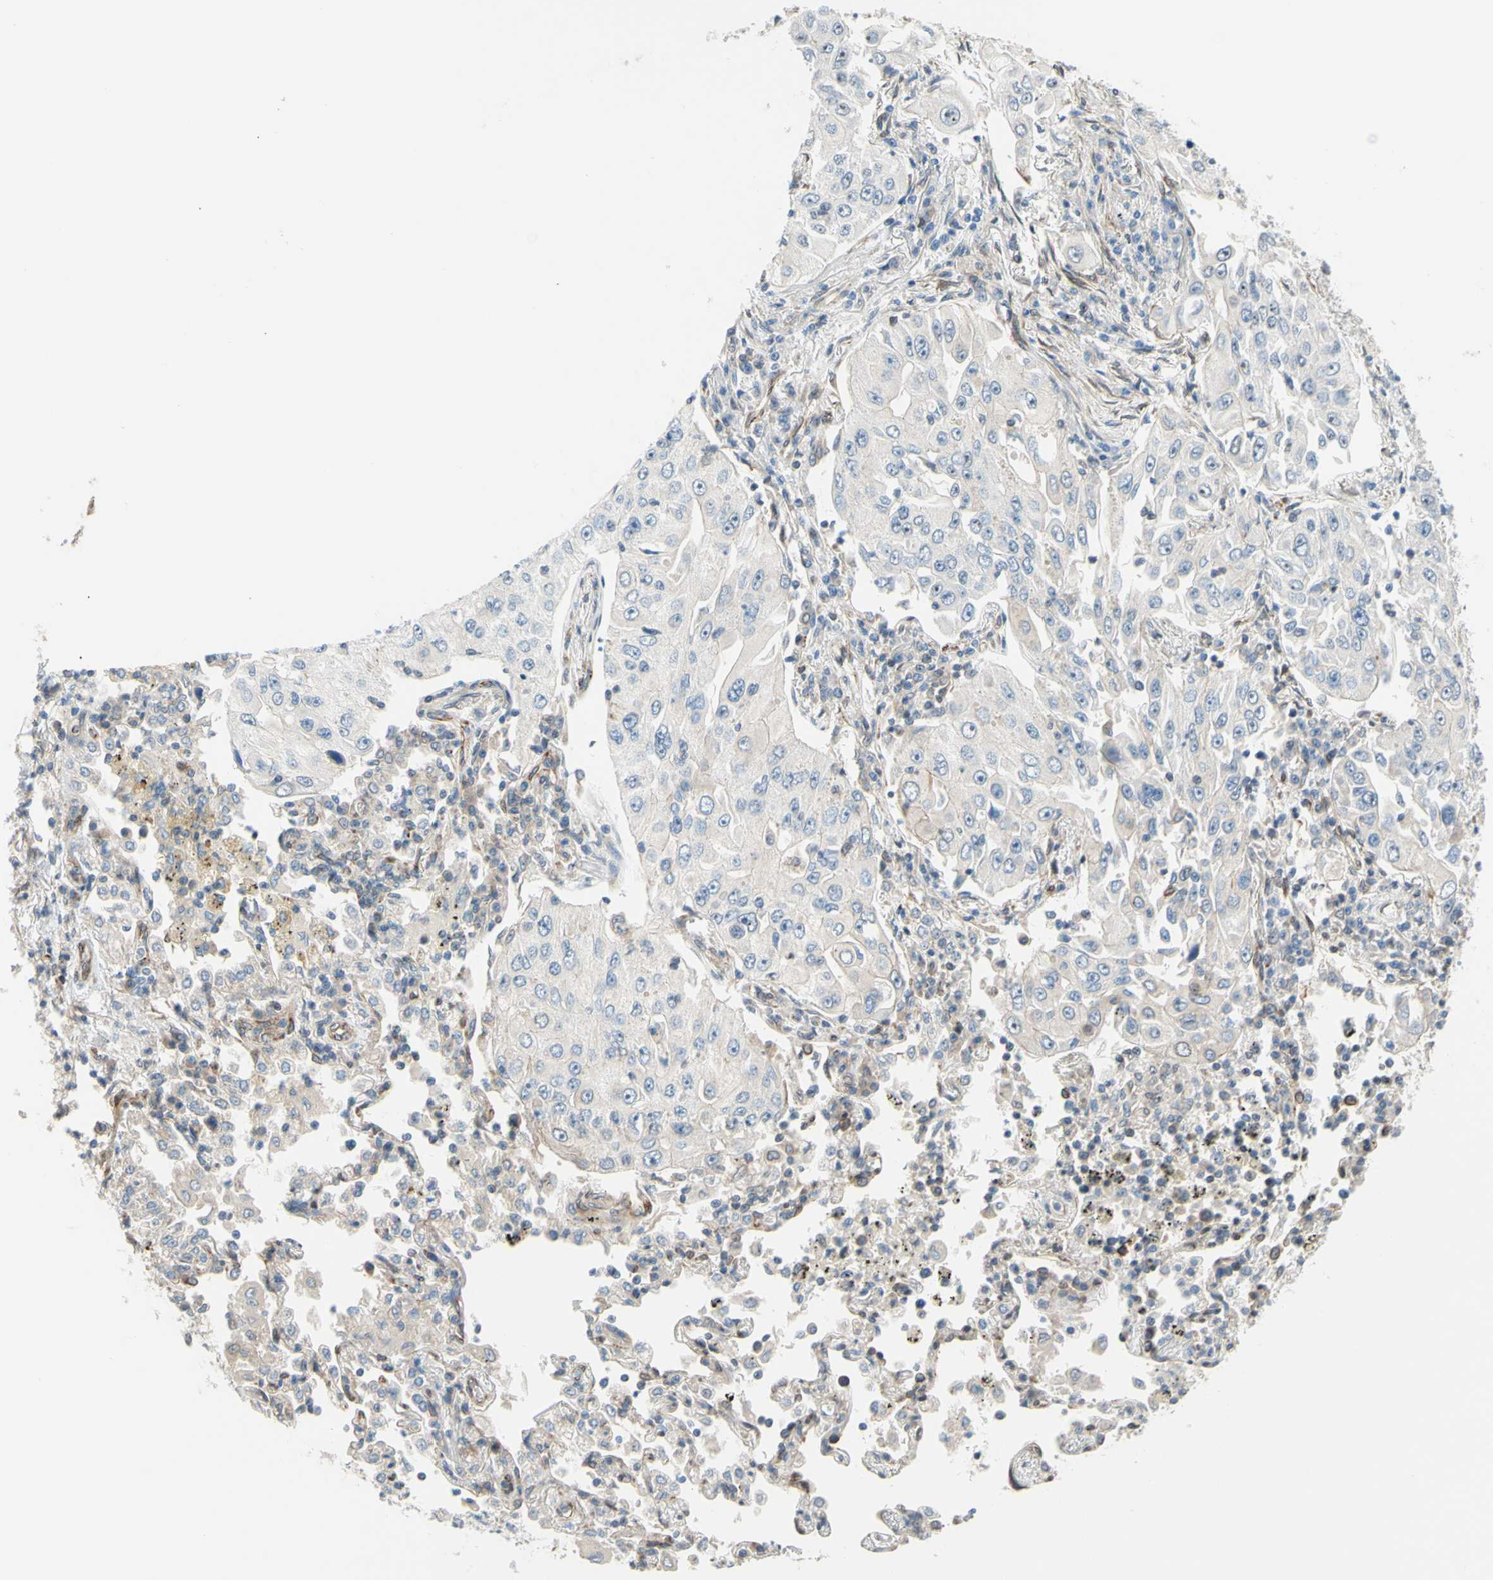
{"staining": {"intensity": "weak", "quantity": ">75%", "location": "cytoplasmic/membranous"}, "tissue": "lung cancer", "cell_type": "Tumor cells", "image_type": "cancer", "snomed": [{"axis": "morphology", "description": "Adenocarcinoma, NOS"}, {"axis": "topography", "description": "Lung"}], "caption": "Lung adenocarcinoma stained for a protein reveals weak cytoplasmic/membranous positivity in tumor cells. Ihc stains the protein of interest in brown and the nuclei are stained blue.", "gene": "TRAF2", "patient": {"sex": "male", "age": 84}}